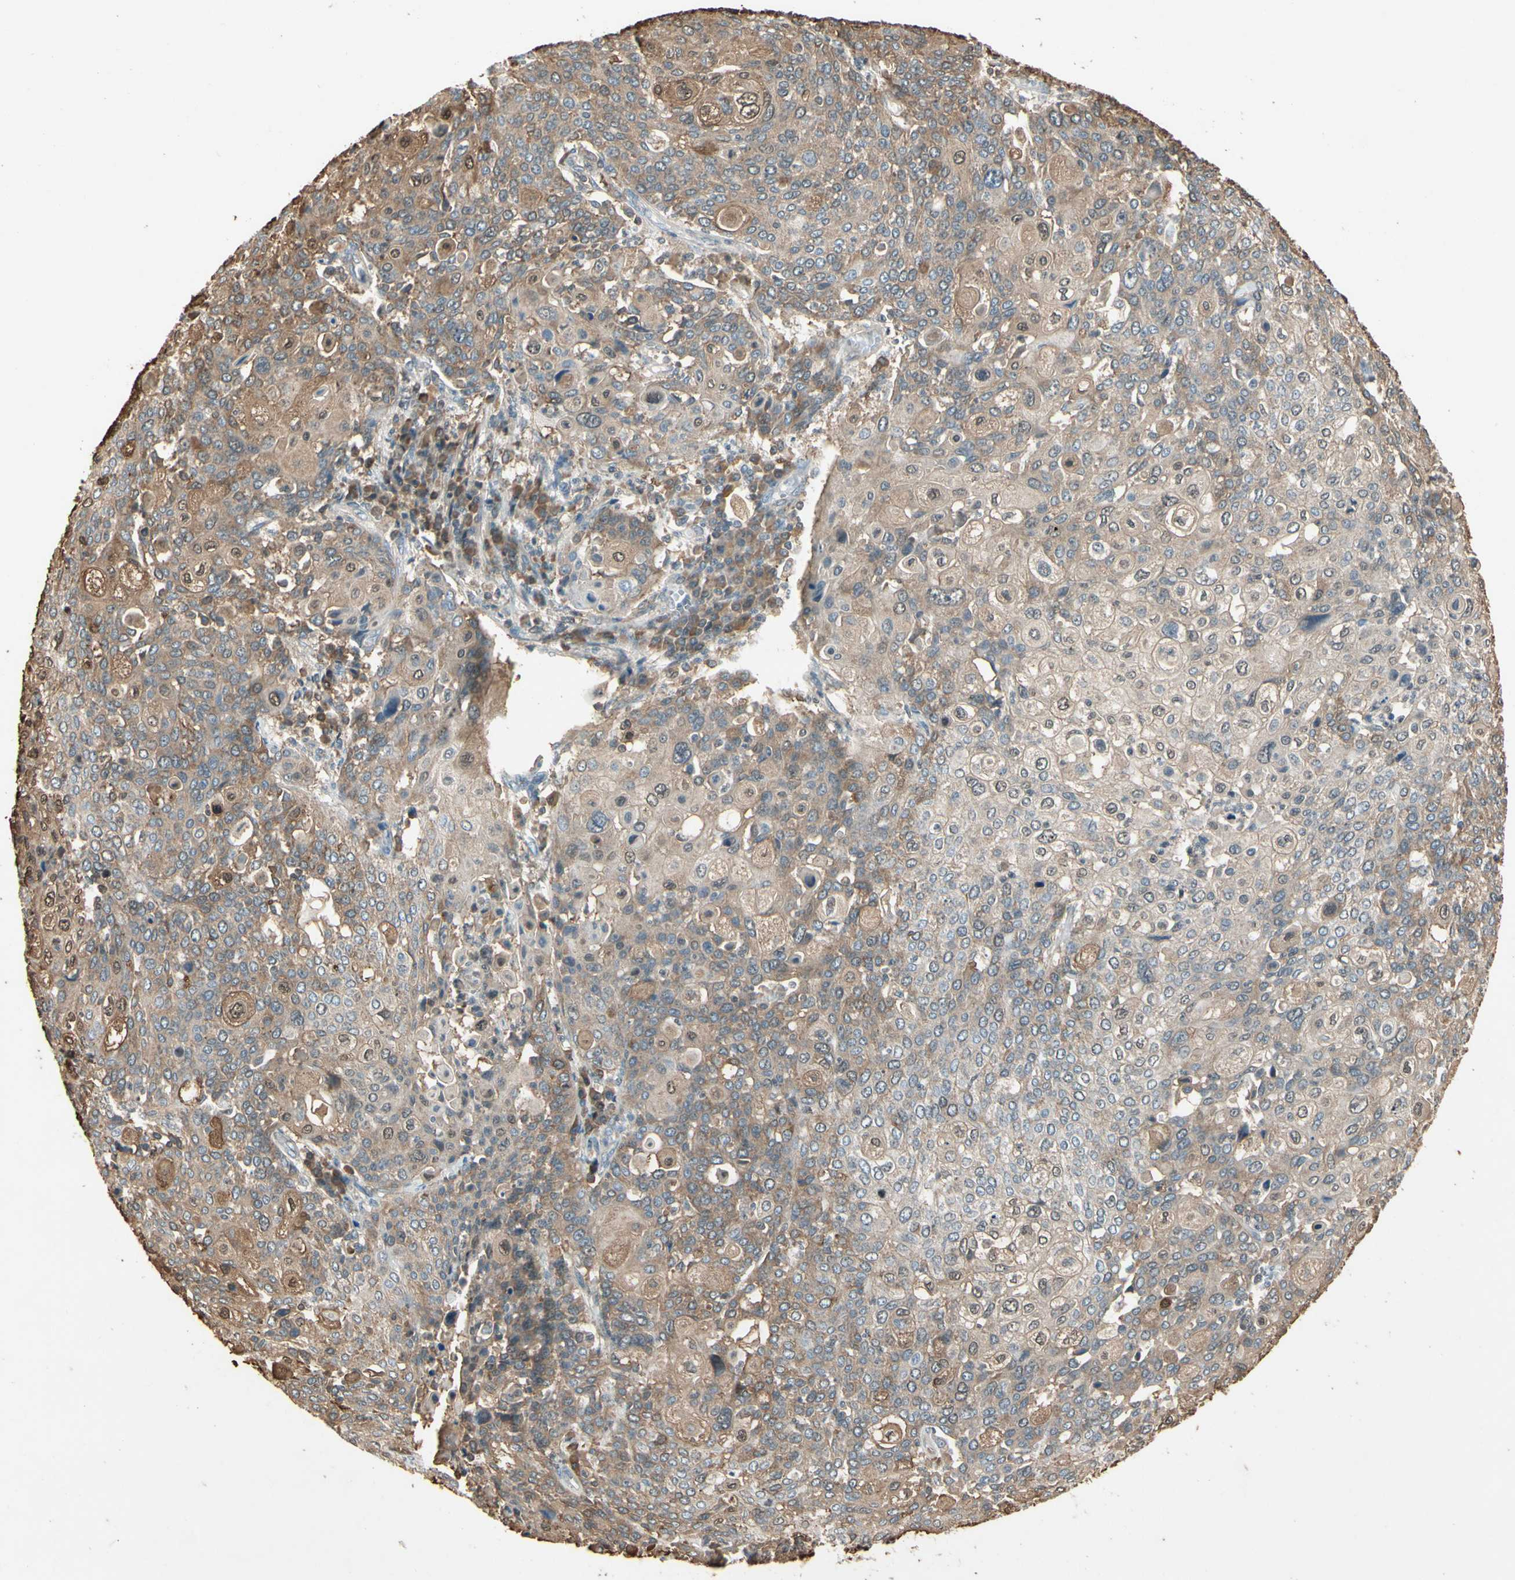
{"staining": {"intensity": "weak", "quantity": ">75%", "location": "cytoplasmic/membranous"}, "tissue": "cervical cancer", "cell_type": "Tumor cells", "image_type": "cancer", "snomed": [{"axis": "morphology", "description": "Squamous cell carcinoma, NOS"}, {"axis": "topography", "description": "Cervix"}], "caption": "Cervical squamous cell carcinoma tissue shows weak cytoplasmic/membranous expression in about >75% of tumor cells", "gene": "ICAM5", "patient": {"sex": "female", "age": 40}}